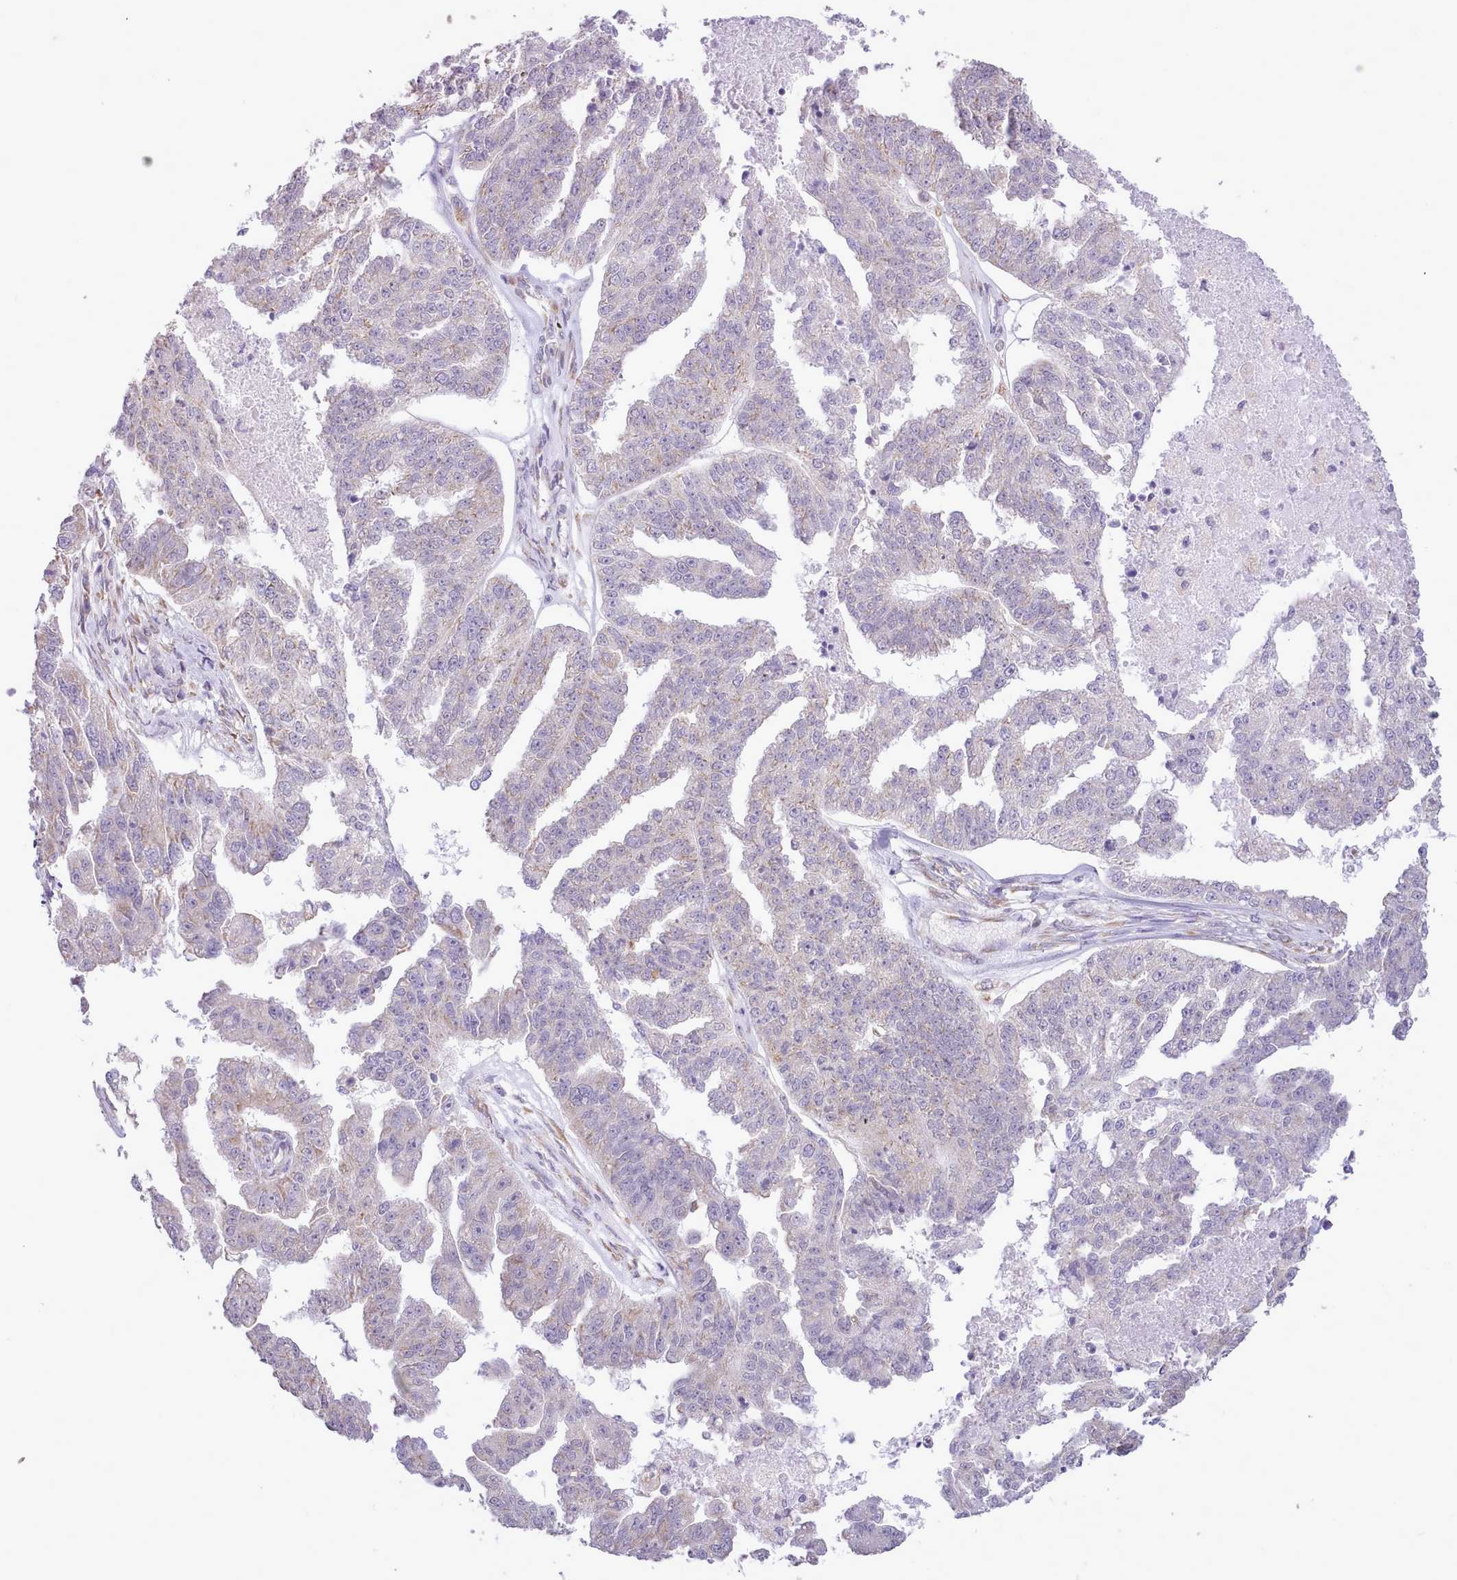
{"staining": {"intensity": "negative", "quantity": "none", "location": "none"}, "tissue": "ovarian cancer", "cell_type": "Tumor cells", "image_type": "cancer", "snomed": [{"axis": "morphology", "description": "Cystadenocarcinoma, serous, NOS"}, {"axis": "topography", "description": "Ovary"}], "caption": "Ovarian serous cystadenocarcinoma stained for a protein using IHC reveals no staining tumor cells.", "gene": "SEC61B", "patient": {"sex": "female", "age": 58}}